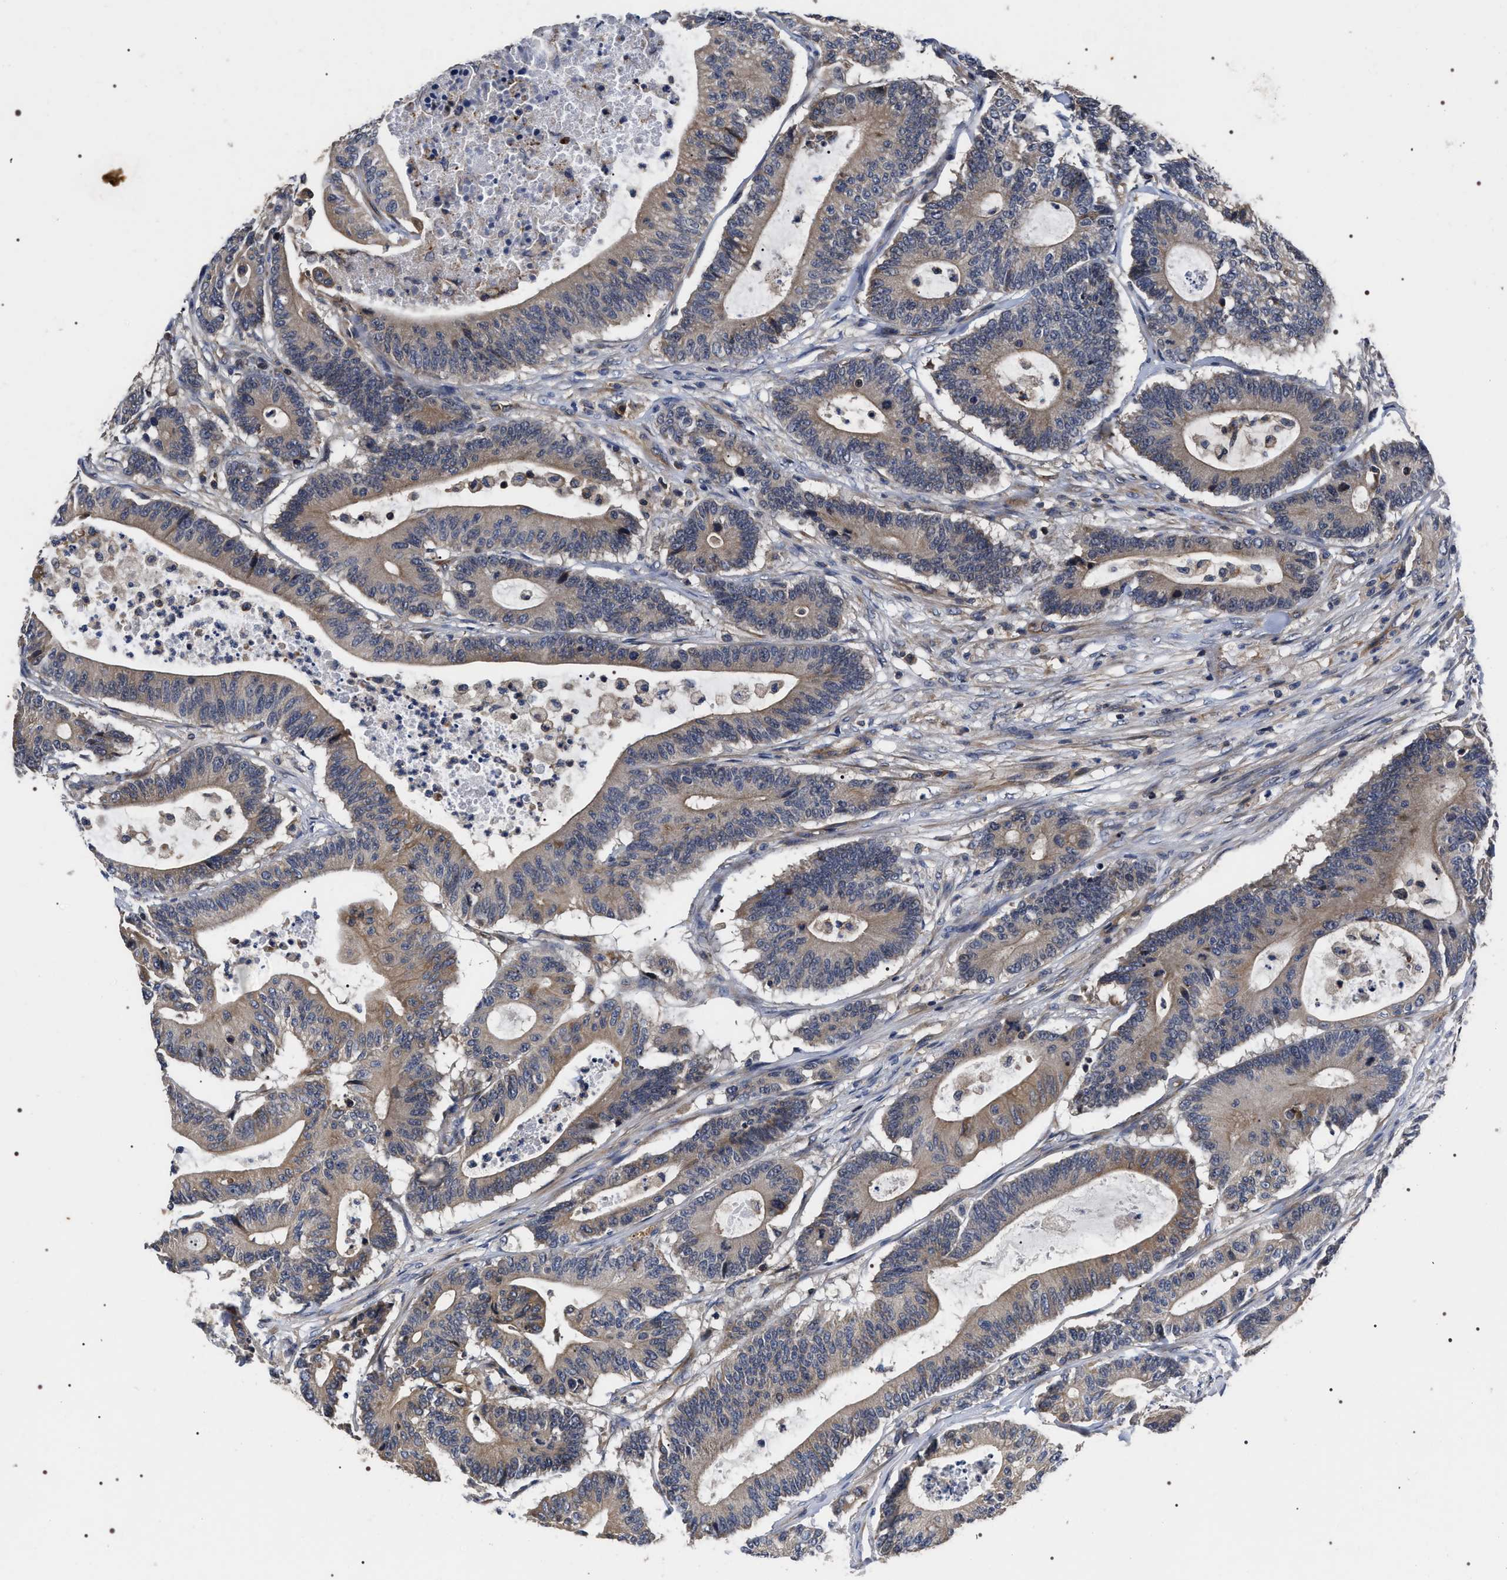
{"staining": {"intensity": "weak", "quantity": "25%-75%", "location": "cytoplasmic/membranous"}, "tissue": "colorectal cancer", "cell_type": "Tumor cells", "image_type": "cancer", "snomed": [{"axis": "morphology", "description": "Adenocarcinoma, NOS"}, {"axis": "topography", "description": "Colon"}], "caption": "The immunohistochemical stain labels weak cytoplasmic/membranous staining in tumor cells of colorectal adenocarcinoma tissue.", "gene": "MIS18A", "patient": {"sex": "female", "age": 84}}